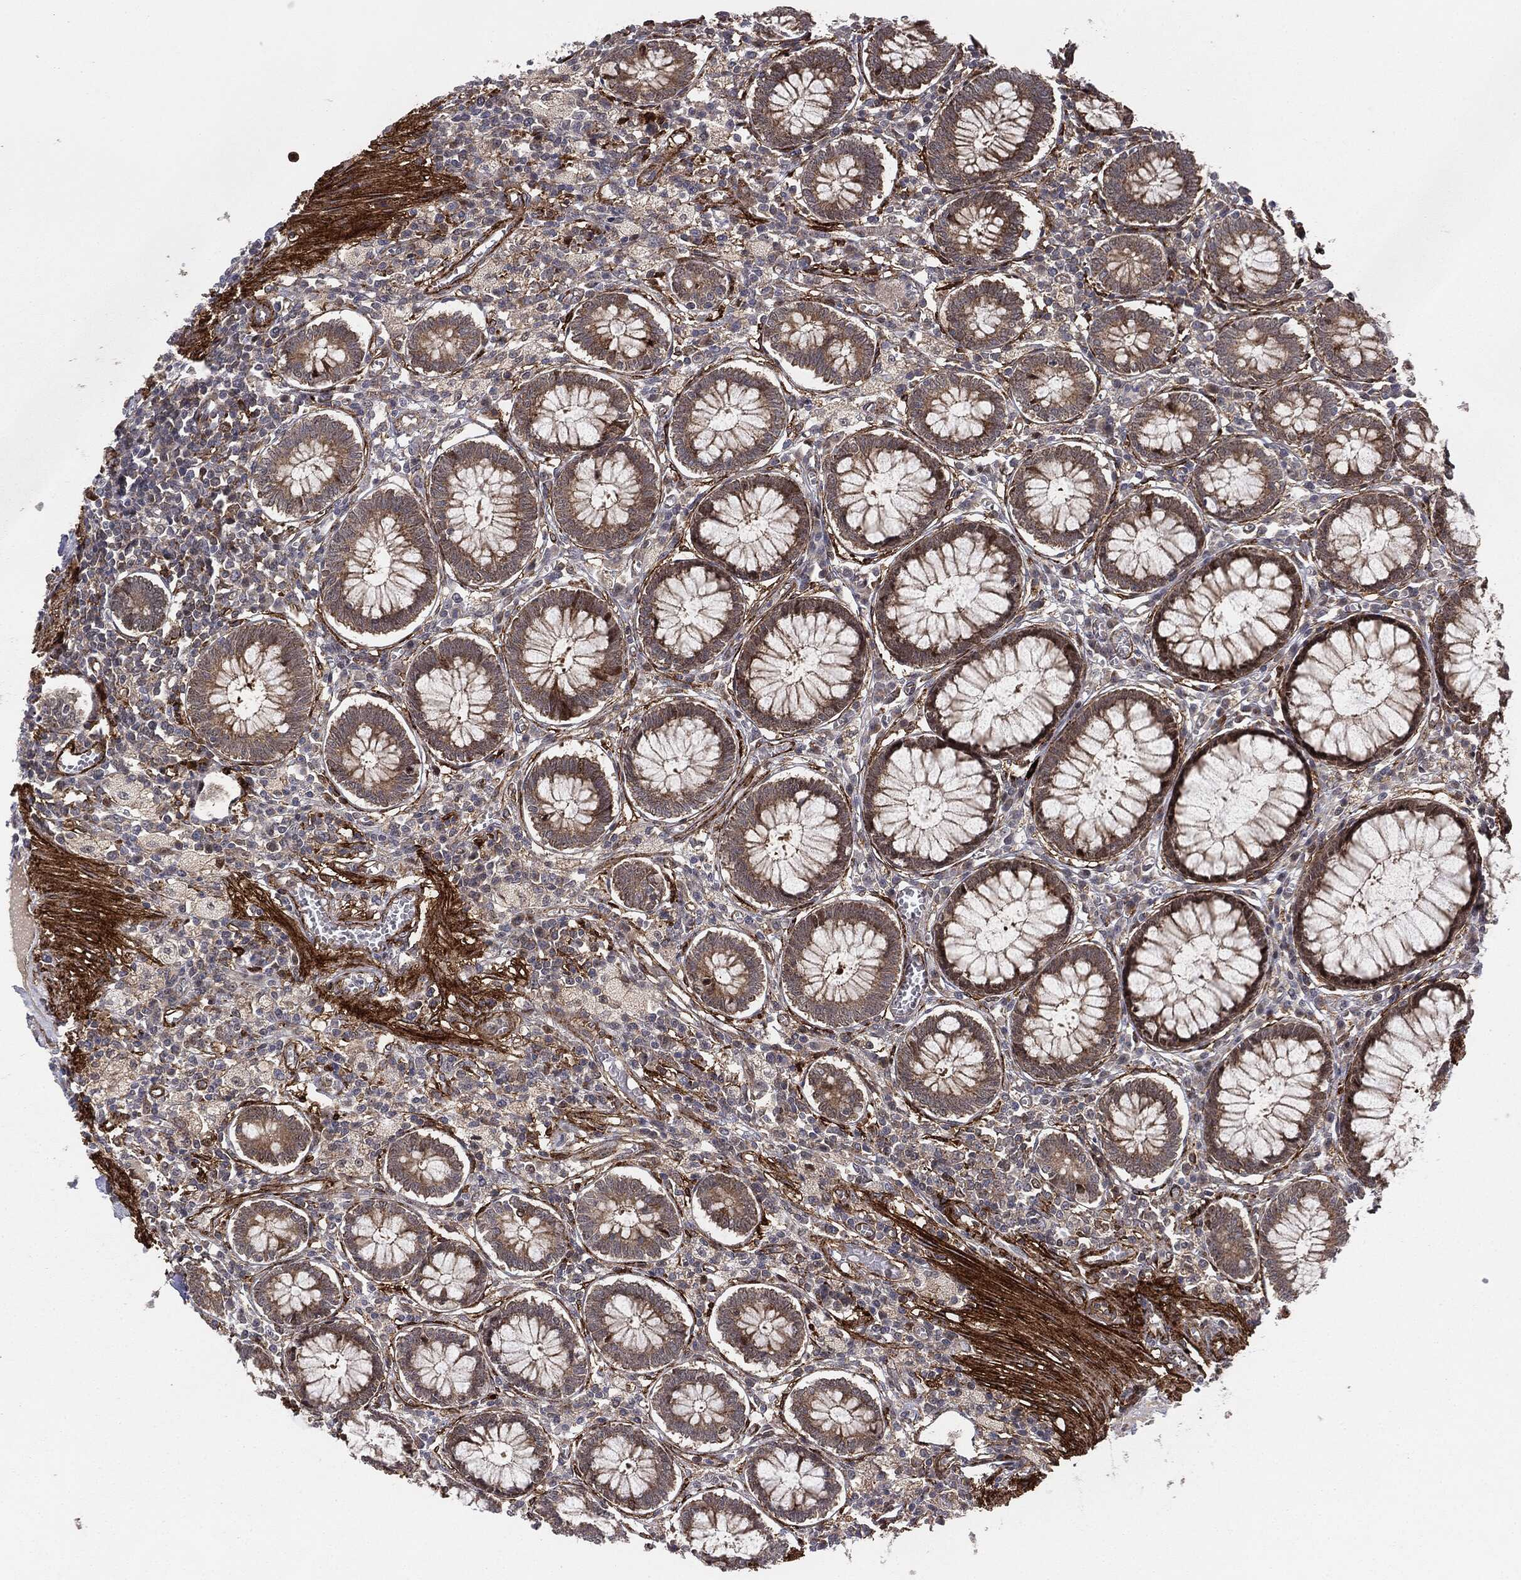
{"staining": {"intensity": "negative", "quantity": "none", "location": "none"}, "tissue": "colon", "cell_type": "Endothelial cells", "image_type": "normal", "snomed": [{"axis": "morphology", "description": "Normal tissue, NOS"}, {"axis": "topography", "description": "Colon"}], "caption": "A high-resolution photomicrograph shows immunohistochemistry staining of unremarkable colon, which shows no significant positivity in endothelial cells.", "gene": "PTEN", "patient": {"sex": "male", "age": 65}}